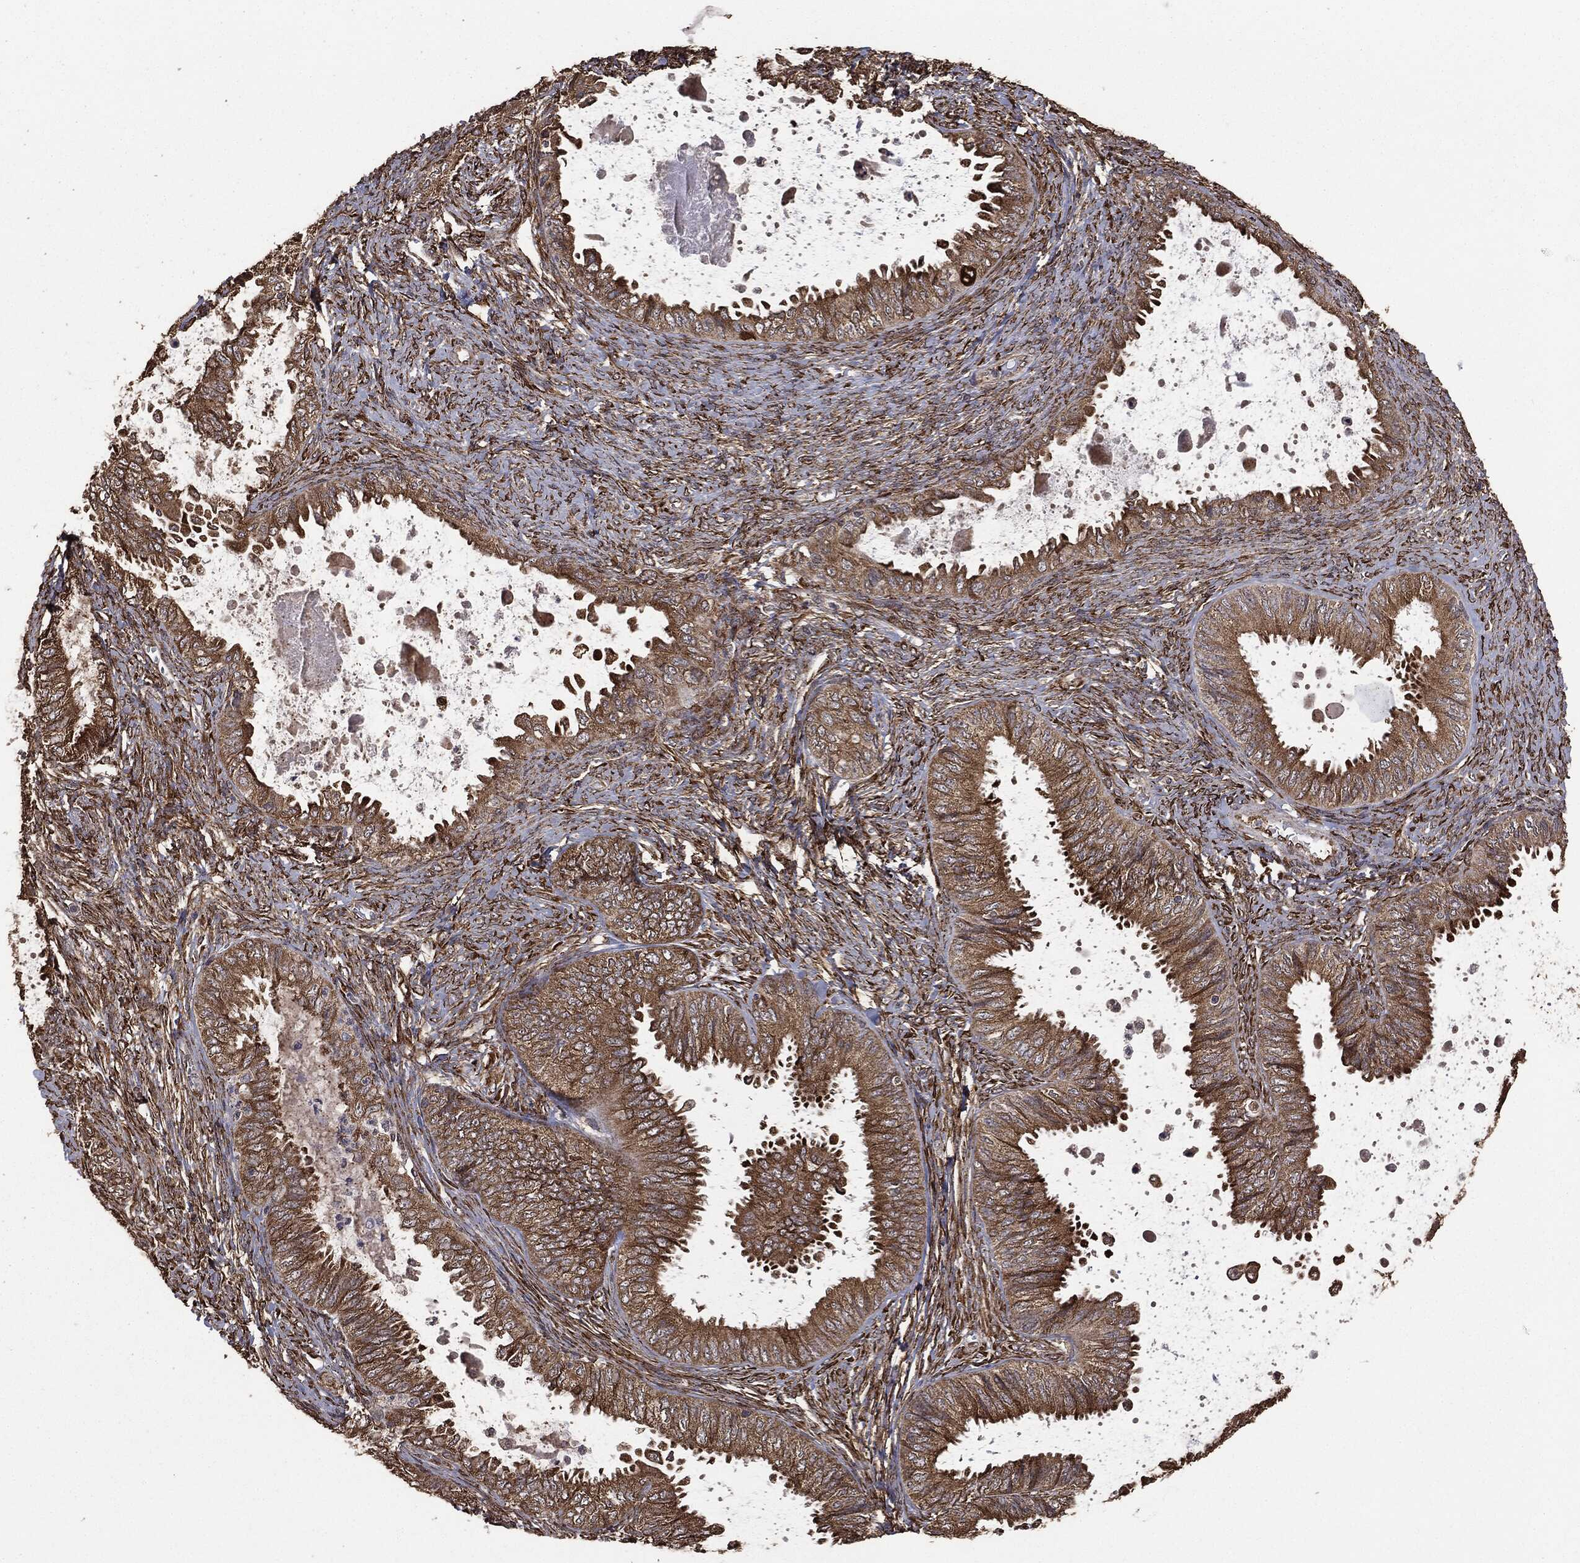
{"staining": {"intensity": "moderate", "quantity": ">75%", "location": "cytoplasmic/membranous"}, "tissue": "ovarian cancer", "cell_type": "Tumor cells", "image_type": "cancer", "snomed": [{"axis": "morphology", "description": "Carcinoma, endometroid"}, {"axis": "topography", "description": "Ovary"}], "caption": "Ovarian cancer stained with a protein marker reveals moderate staining in tumor cells.", "gene": "MTOR", "patient": {"sex": "female", "age": 70}}